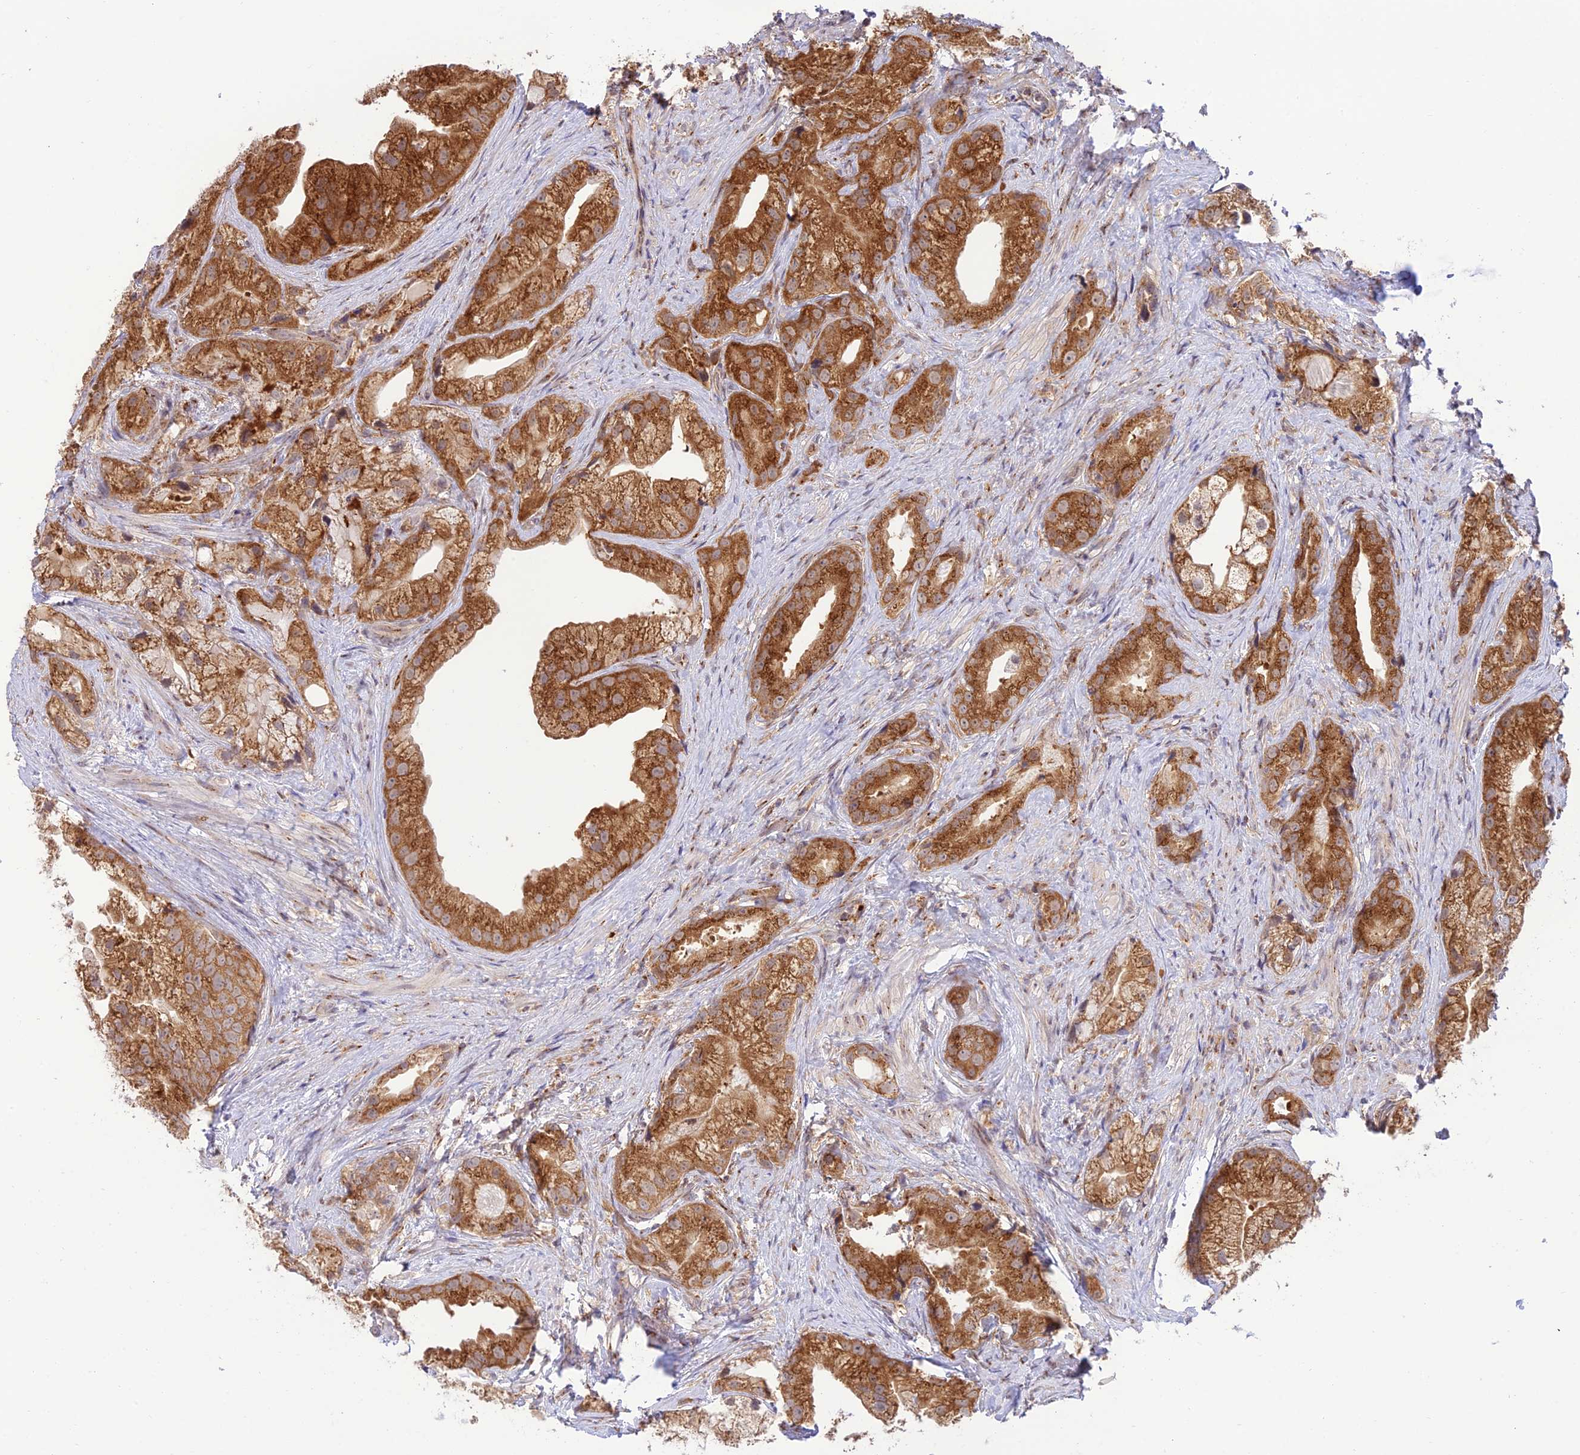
{"staining": {"intensity": "strong", "quantity": ">75%", "location": "cytoplasmic/membranous"}, "tissue": "prostate cancer", "cell_type": "Tumor cells", "image_type": "cancer", "snomed": [{"axis": "morphology", "description": "Adenocarcinoma, Low grade"}, {"axis": "topography", "description": "Prostate"}], "caption": "Protein analysis of low-grade adenocarcinoma (prostate) tissue shows strong cytoplasmic/membranous expression in approximately >75% of tumor cells.", "gene": "GOLGA3", "patient": {"sex": "male", "age": 71}}